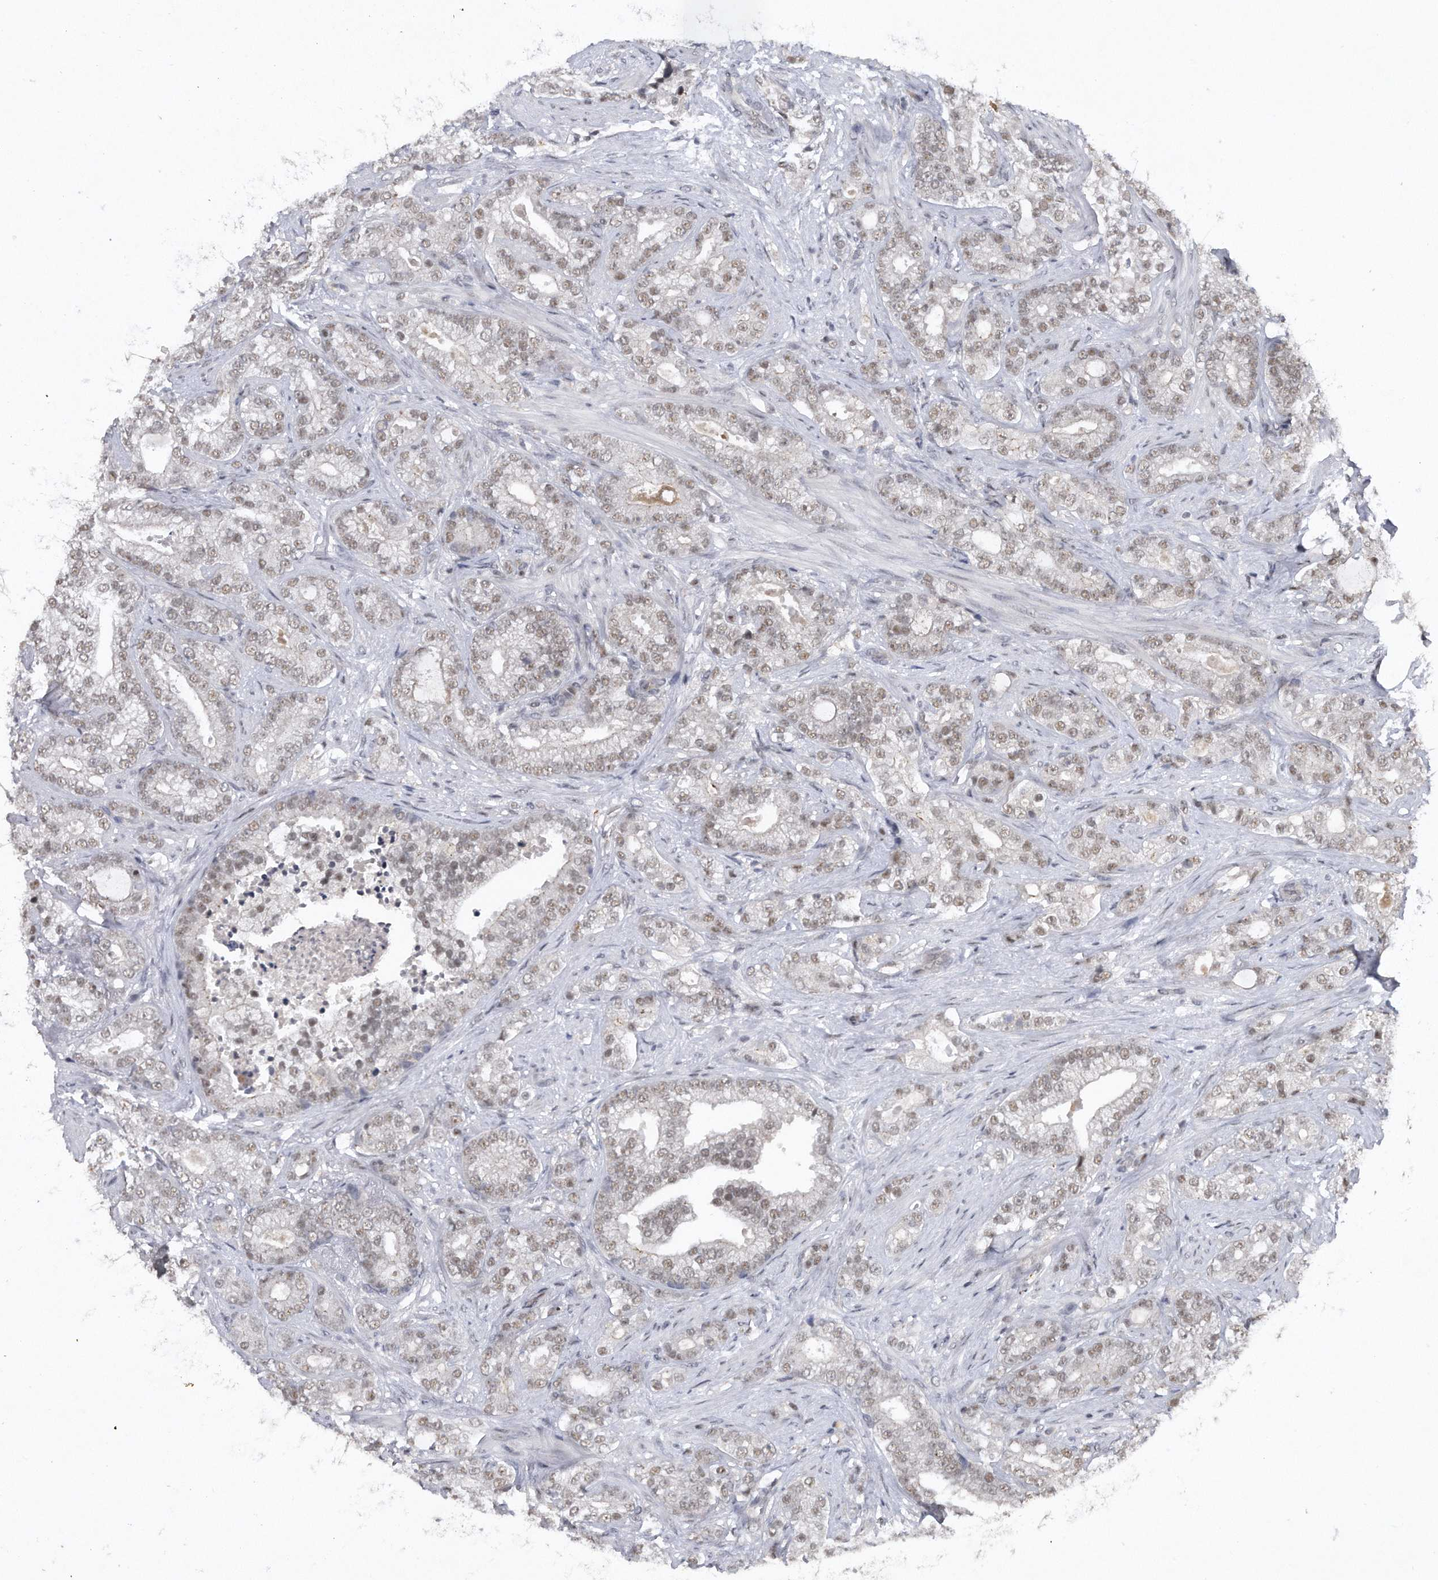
{"staining": {"intensity": "weak", "quantity": "25%-75%", "location": "nuclear"}, "tissue": "prostate cancer", "cell_type": "Tumor cells", "image_type": "cancer", "snomed": [{"axis": "morphology", "description": "Adenocarcinoma, High grade"}, {"axis": "topography", "description": "Prostate and seminal vesicle, NOS"}], "caption": "Immunohistochemistry (IHC) photomicrograph of neoplastic tissue: human prostate cancer (adenocarcinoma (high-grade)) stained using immunohistochemistry (IHC) displays low levels of weak protein expression localized specifically in the nuclear of tumor cells, appearing as a nuclear brown color.", "gene": "VIRMA", "patient": {"sex": "male", "age": 67}}